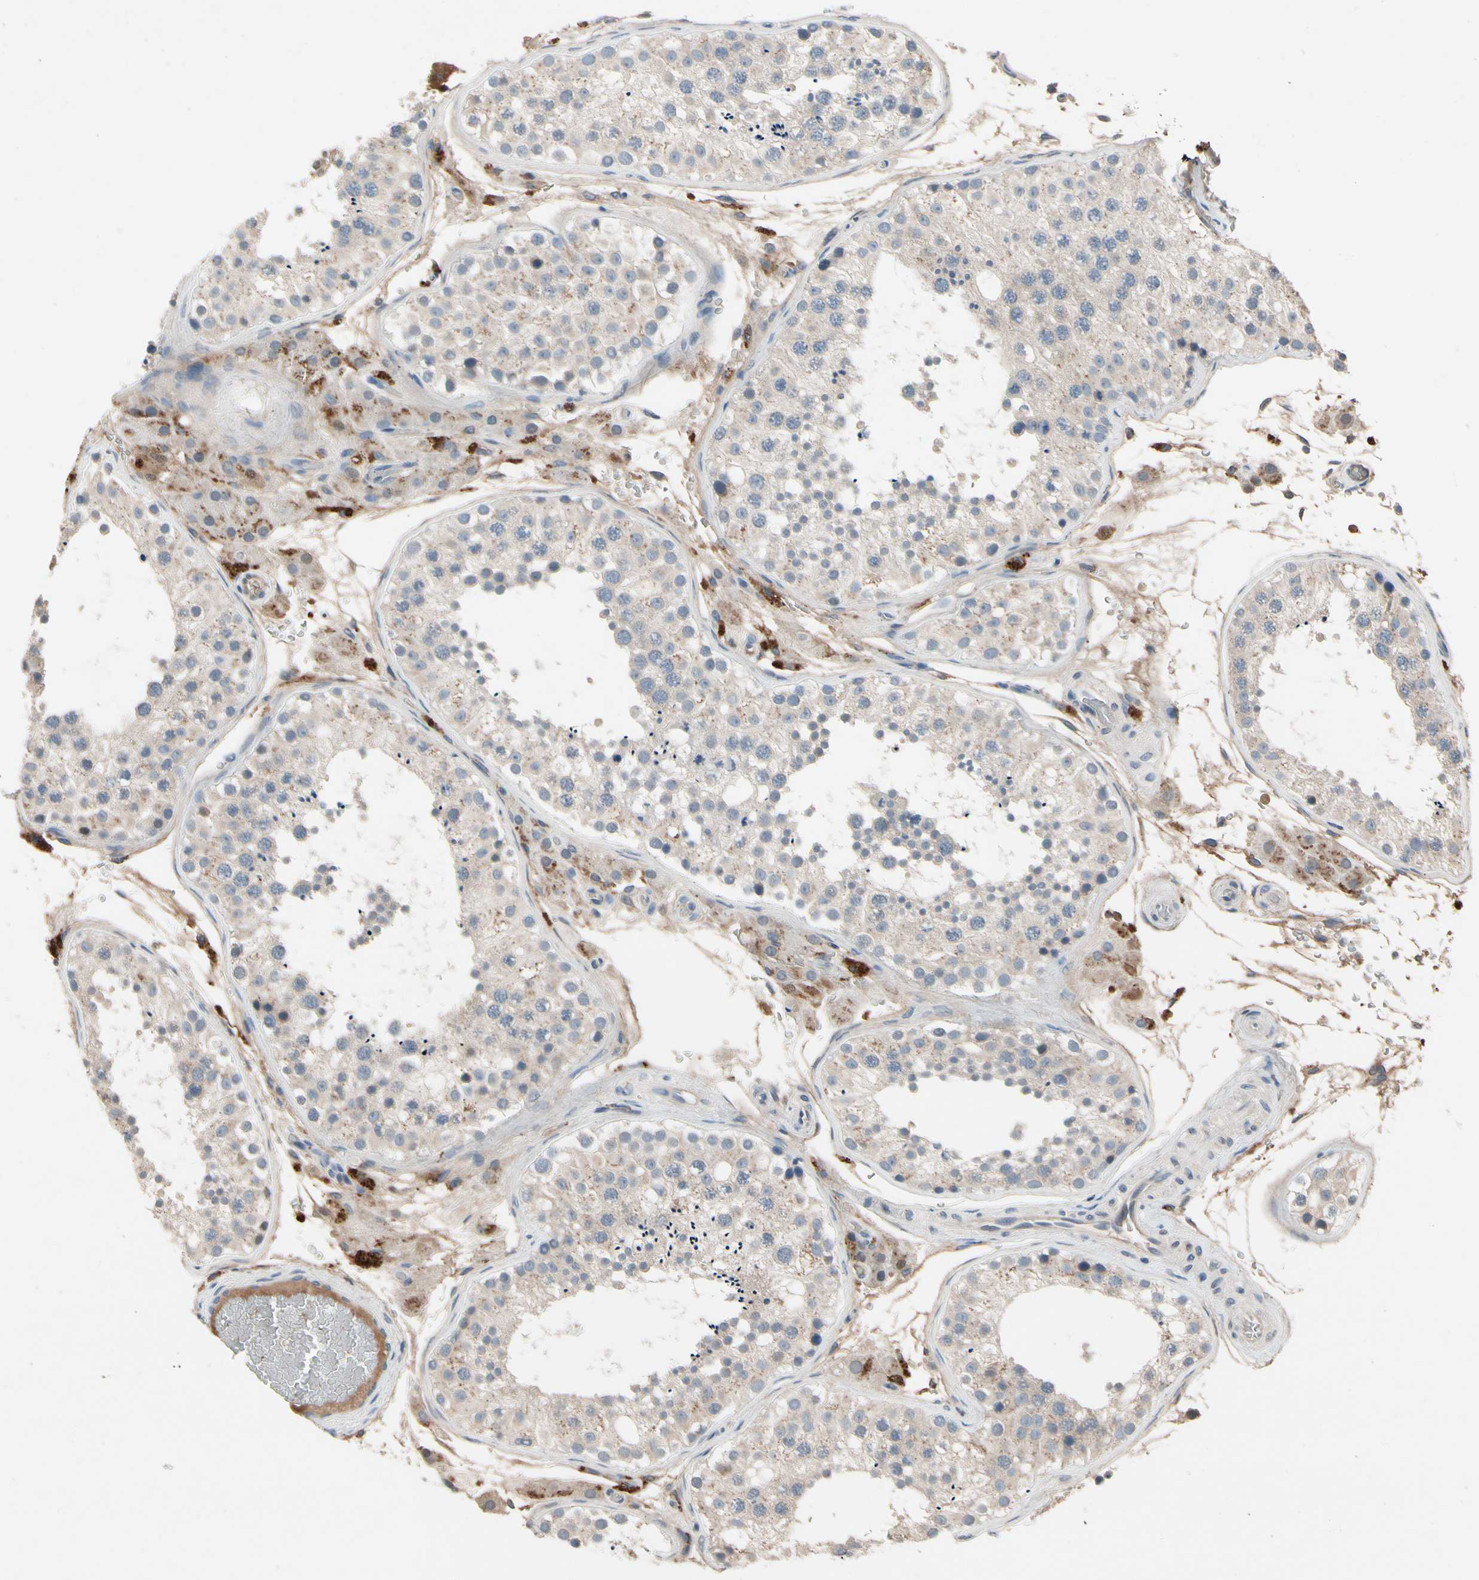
{"staining": {"intensity": "weak", "quantity": "25%-75%", "location": "cytoplasmic/membranous"}, "tissue": "testis", "cell_type": "Cells in seminiferous ducts", "image_type": "normal", "snomed": [{"axis": "morphology", "description": "Normal tissue, NOS"}, {"axis": "topography", "description": "Testis"}, {"axis": "topography", "description": "Epididymis"}], "caption": "About 25%-75% of cells in seminiferous ducts in unremarkable human testis display weak cytoplasmic/membranous protein positivity as visualized by brown immunohistochemical staining.", "gene": "IL1RL1", "patient": {"sex": "male", "age": 26}}